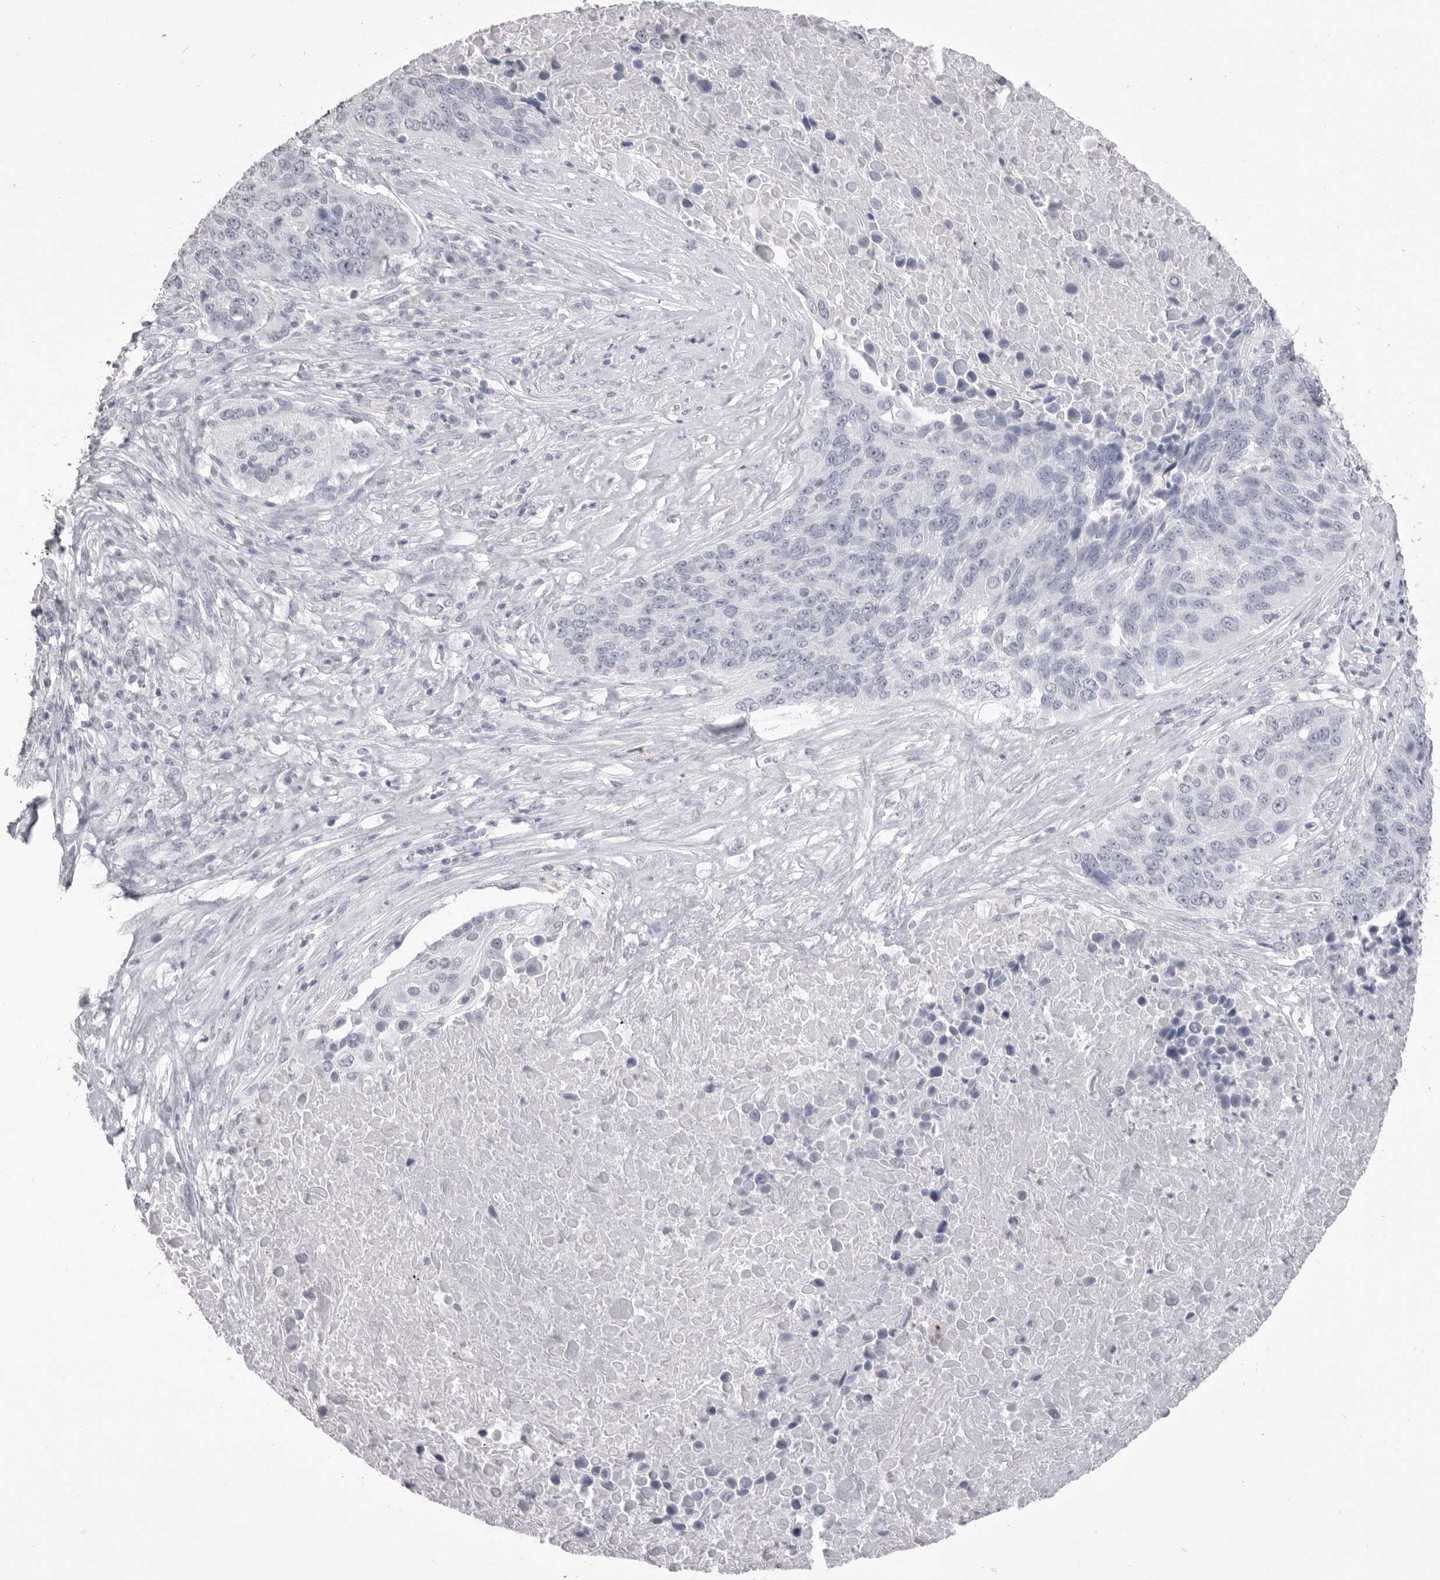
{"staining": {"intensity": "negative", "quantity": "none", "location": "none"}, "tissue": "lung cancer", "cell_type": "Tumor cells", "image_type": "cancer", "snomed": [{"axis": "morphology", "description": "Squamous cell carcinoma, NOS"}, {"axis": "topography", "description": "Lung"}], "caption": "IHC histopathology image of neoplastic tissue: human lung squamous cell carcinoma stained with DAB (3,3'-diaminobenzidine) reveals no significant protein staining in tumor cells.", "gene": "ICAM5", "patient": {"sex": "male", "age": 66}}